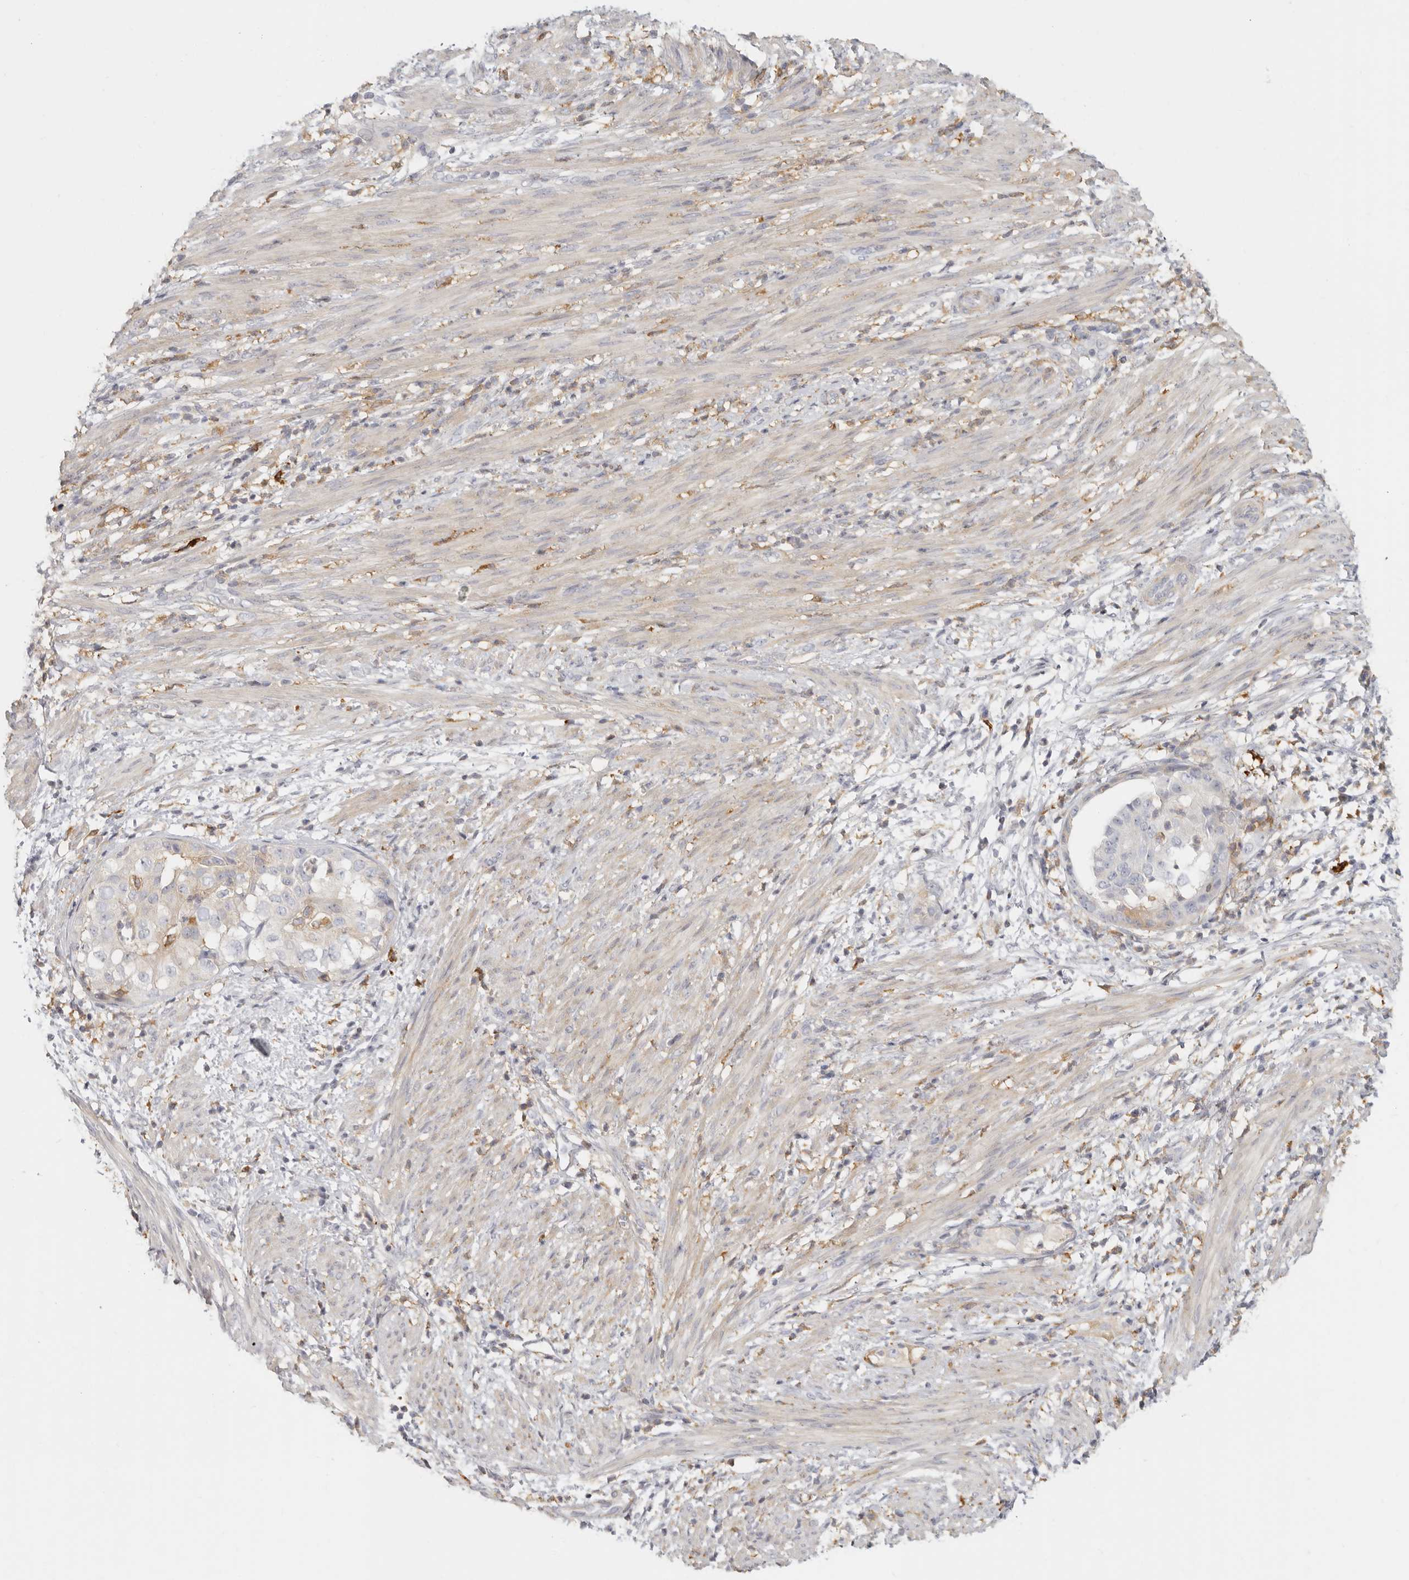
{"staining": {"intensity": "negative", "quantity": "none", "location": "none"}, "tissue": "endometrial cancer", "cell_type": "Tumor cells", "image_type": "cancer", "snomed": [{"axis": "morphology", "description": "Adenocarcinoma, NOS"}, {"axis": "topography", "description": "Endometrium"}], "caption": "Tumor cells are negative for brown protein staining in endometrial adenocarcinoma. (Brightfield microscopy of DAB IHC at high magnification).", "gene": "NIBAN1", "patient": {"sex": "female", "age": 85}}